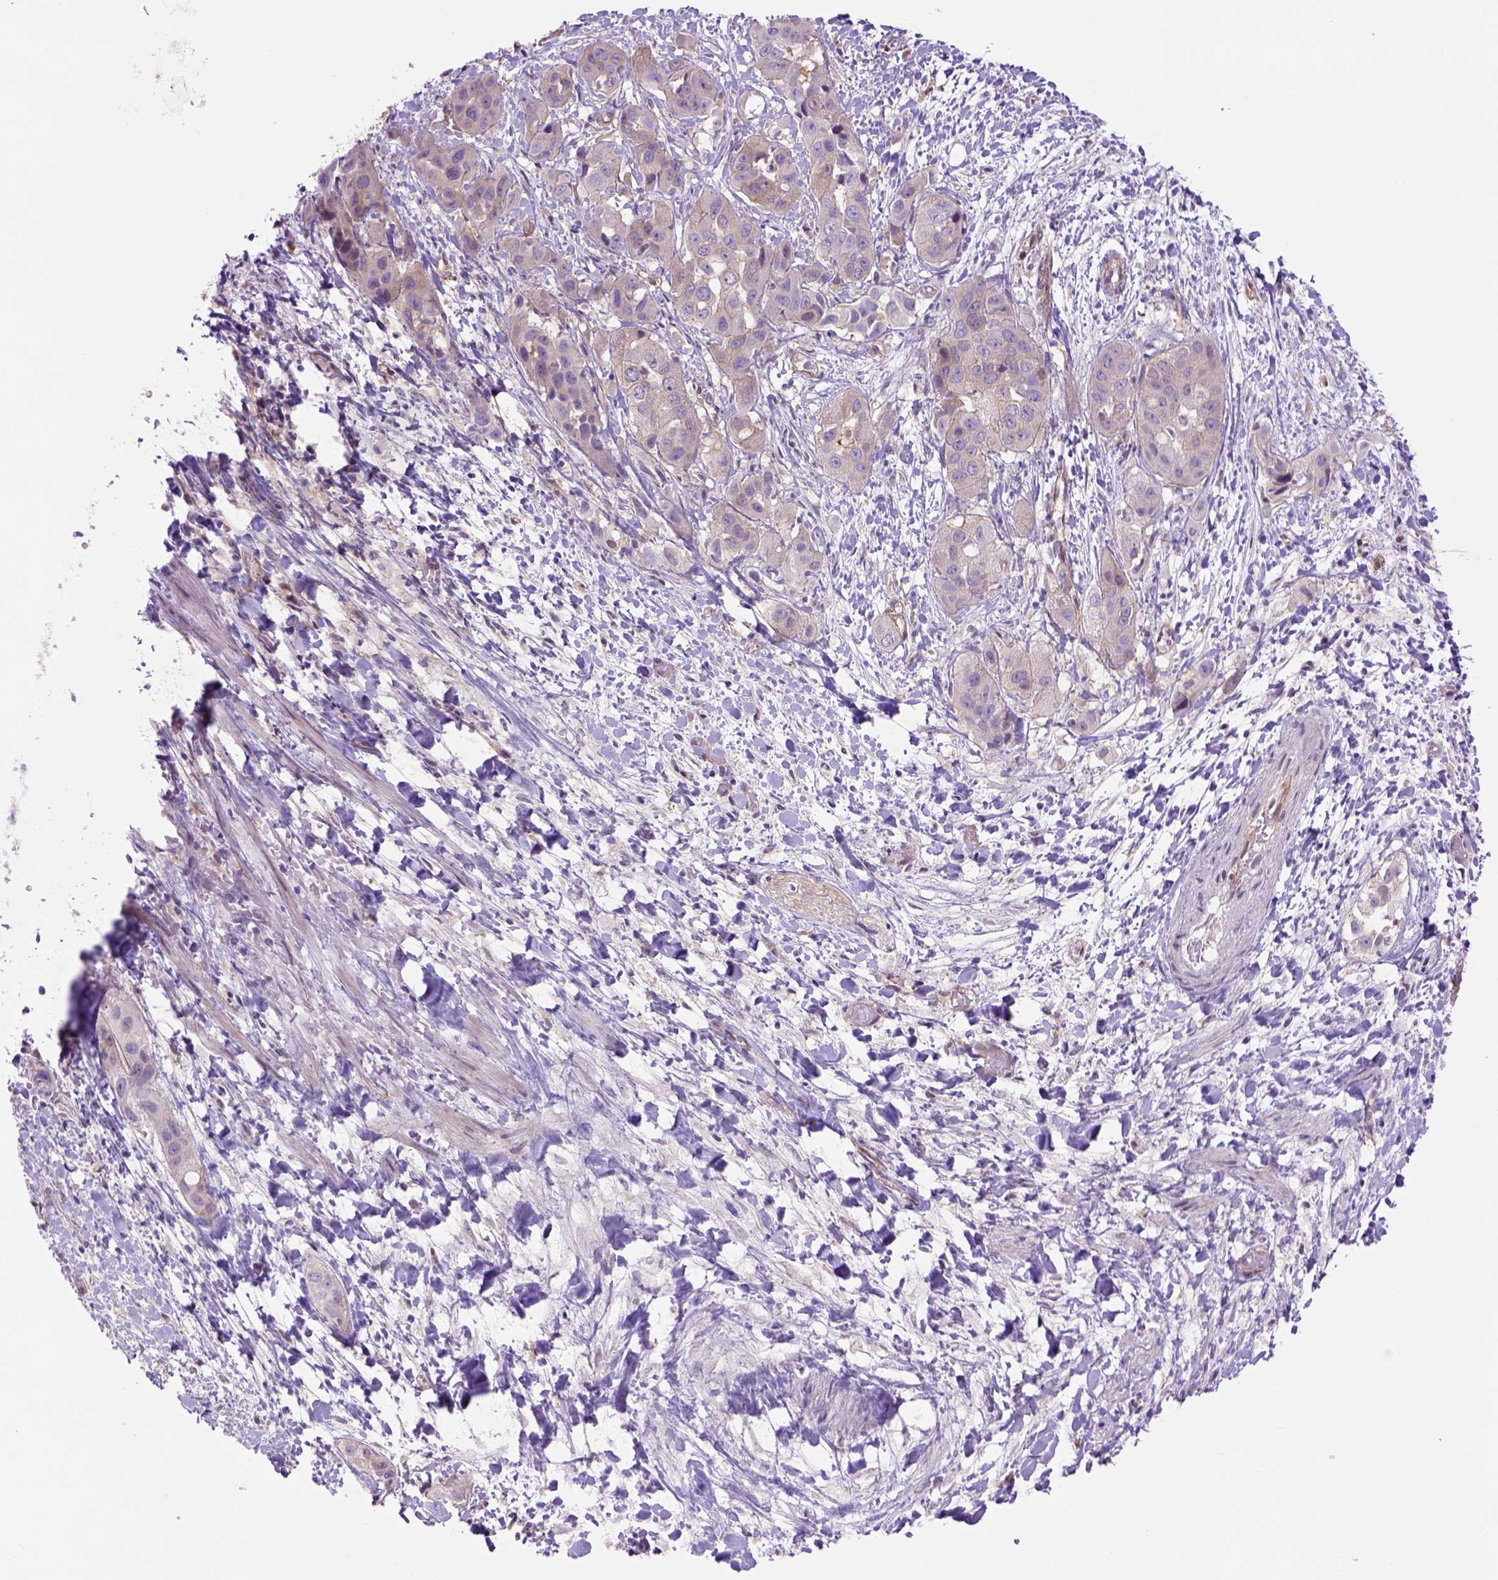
{"staining": {"intensity": "weak", "quantity": "<25%", "location": "cytoplasmic/membranous"}, "tissue": "liver cancer", "cell_type": "Tumor cells", "image_type": "cancer", "snomed": [{"axis": "morphology", "description": "Cholangiocarcinoma"}, {"axis": "topography", "description": "Liver"}], "caption": "This micrograph is of liver cholangiocarcinoma stained with IHC to label a protein in brown with the nuclei are counter-stained blue. There is no positivity in tumor cells.", "gene": "CASKIN2", "patient": {"sex": "female", "age": 52}}